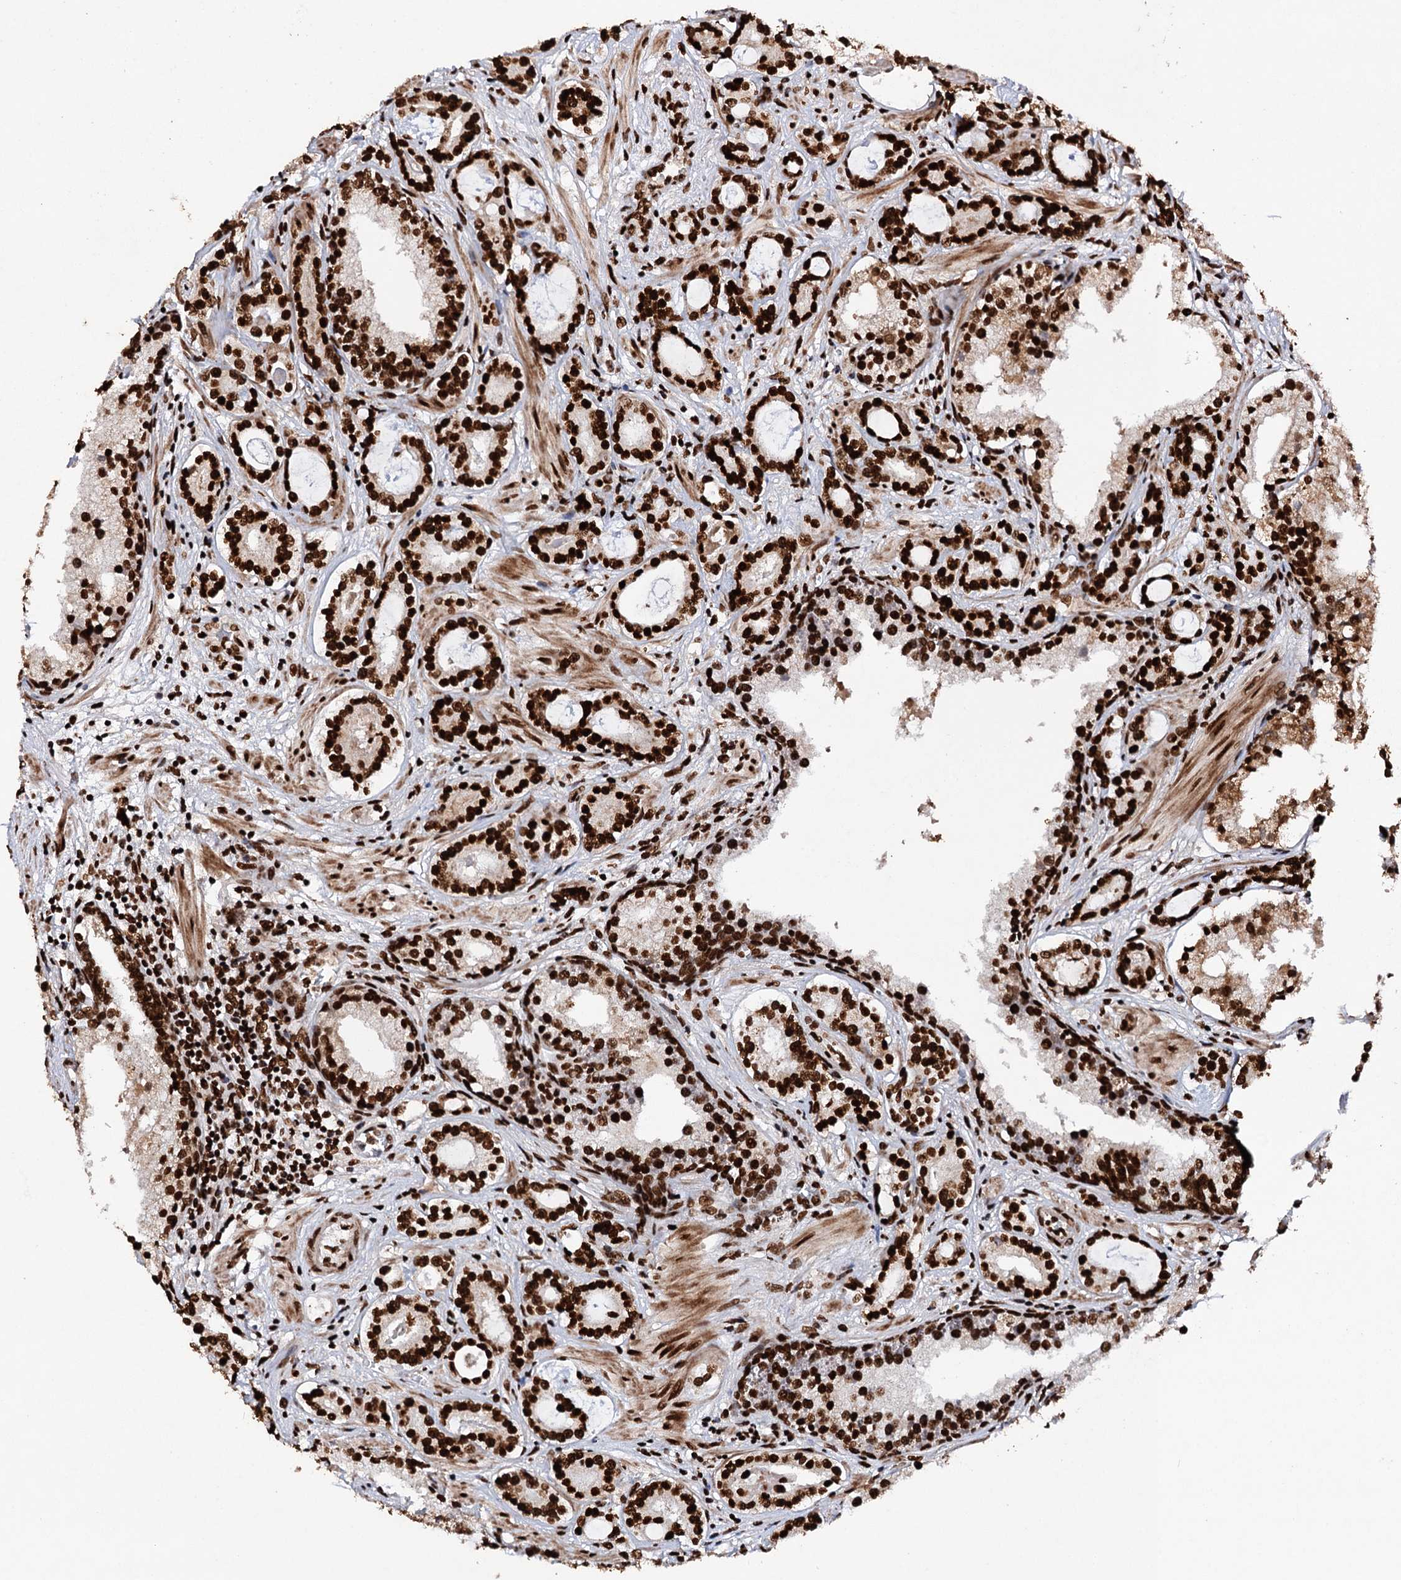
{"staining": {"intensity": "strong", "quantity": ">75%", "location": "nuclear"}, "tissue": "prostate cancer", "cell_type": "Tumor cells", "image_type": "cancer", "snomed": [{"axis": "morphology", "description": "Adenocarcinoma, High grade"}, {"axis": "topography", "description": "Prostate"}], "caption": "Immunohistochemistry (DAB) staining of prostate cancer exhibits strong nuclear protein positivity in approximately >75% of tumor cells. (DAB IHC, brown staining for protein, blue staining for nuclei).", "gene": "MATR3", "patient": {"sex": "male", "age": 58}}